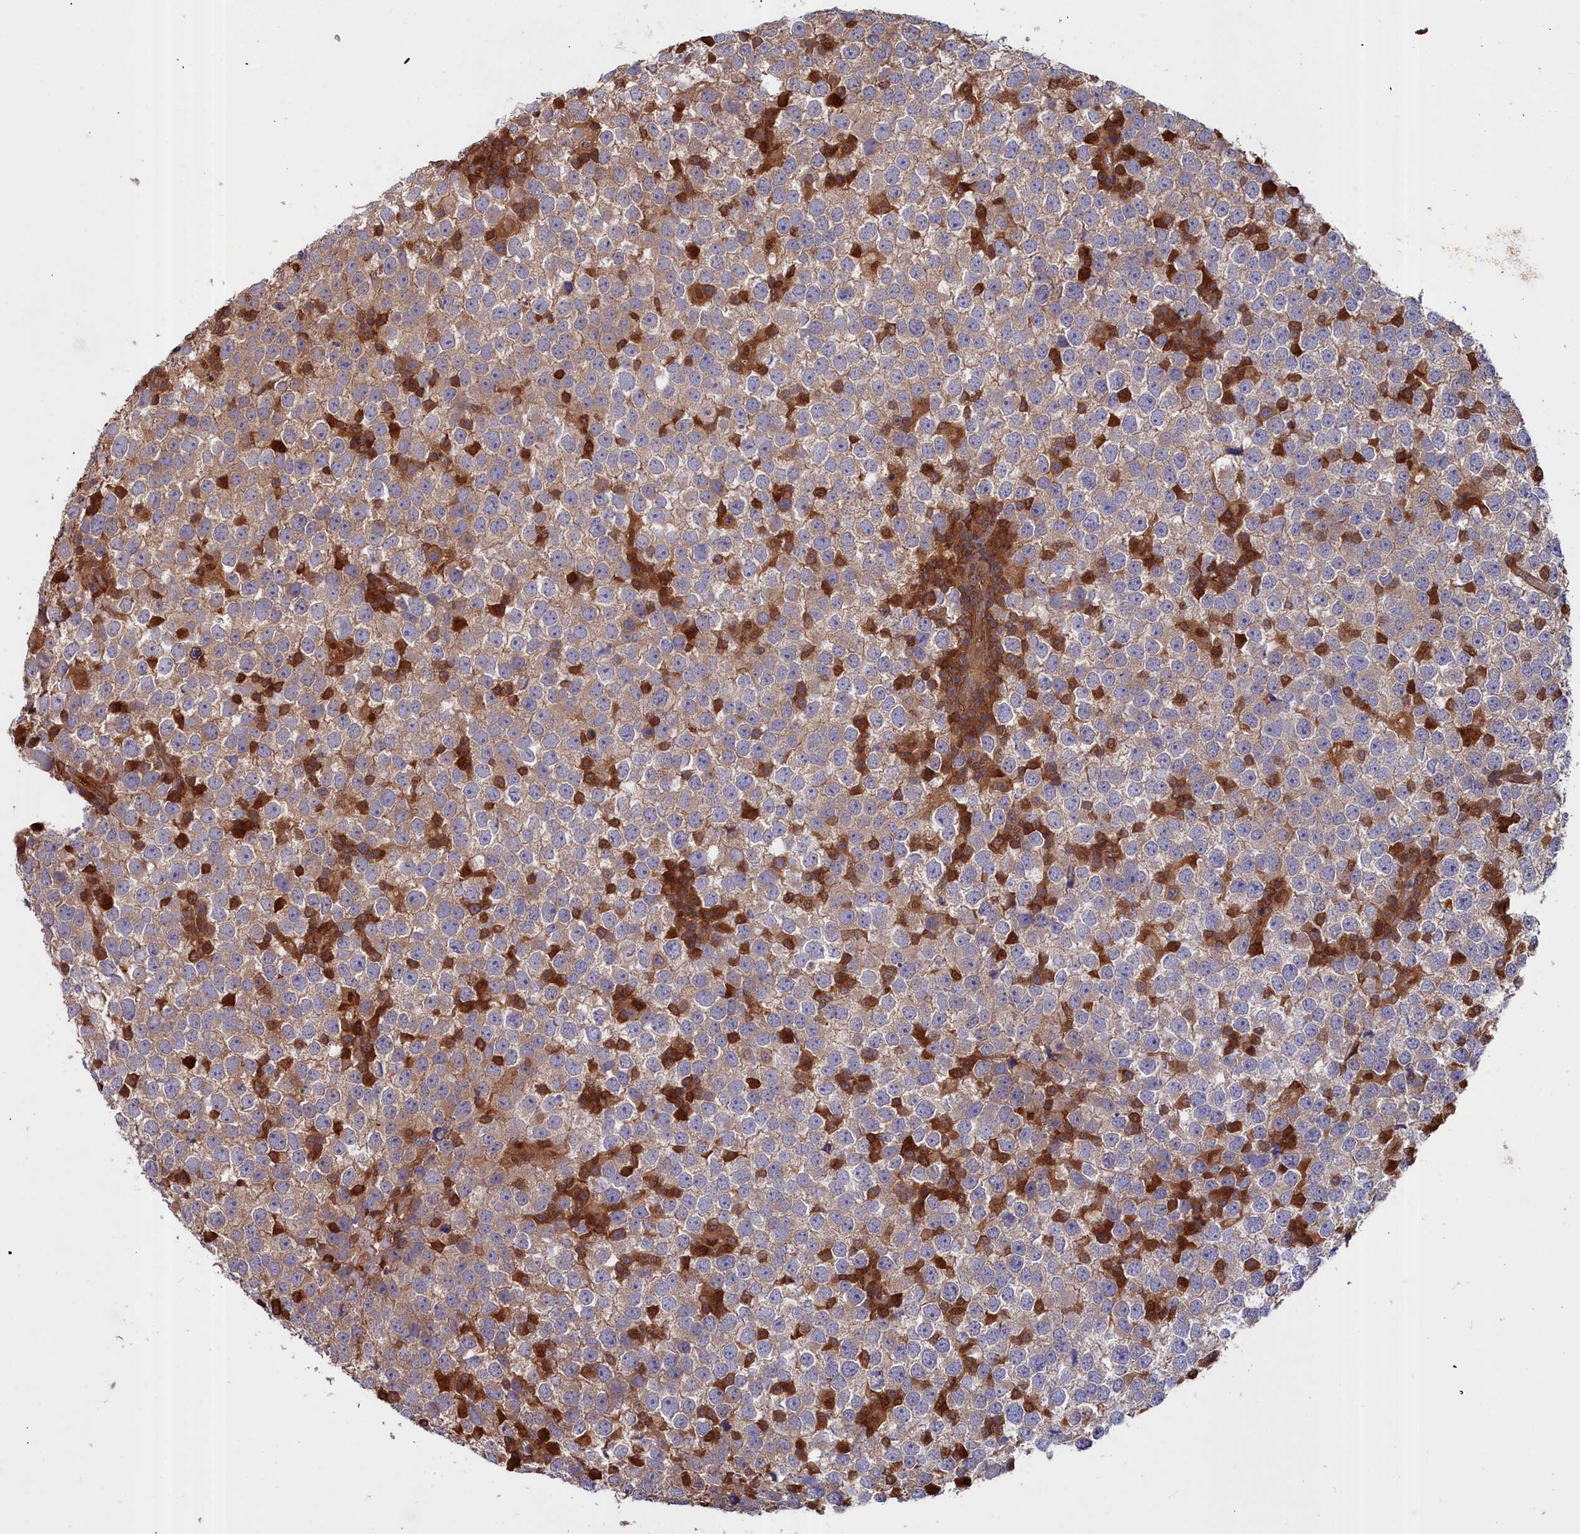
{"staining": {"intensity": "weak", "quantity": ">75%", "location": "cytoplasmic/membranous"}, "tissue": "testis cancer", "cell_type": "Tumor cells", "image_type": "cancer", "snomed": [{"axis": "morphology", "description": "Seminoma, NOS"}, {"axis": "topography", "description": "Testis"}], "caption": "This photomicrograph shows testis cancer (seminoma) stained with immunohistochemistry to label a protein in brown. The cytoplasmic/membranous of tumor cells show weak positivity for the protein. Nuclei are counter-stained blue.", "gene": "GFRA2", "patient": {"sex": "male", "age": 65}}